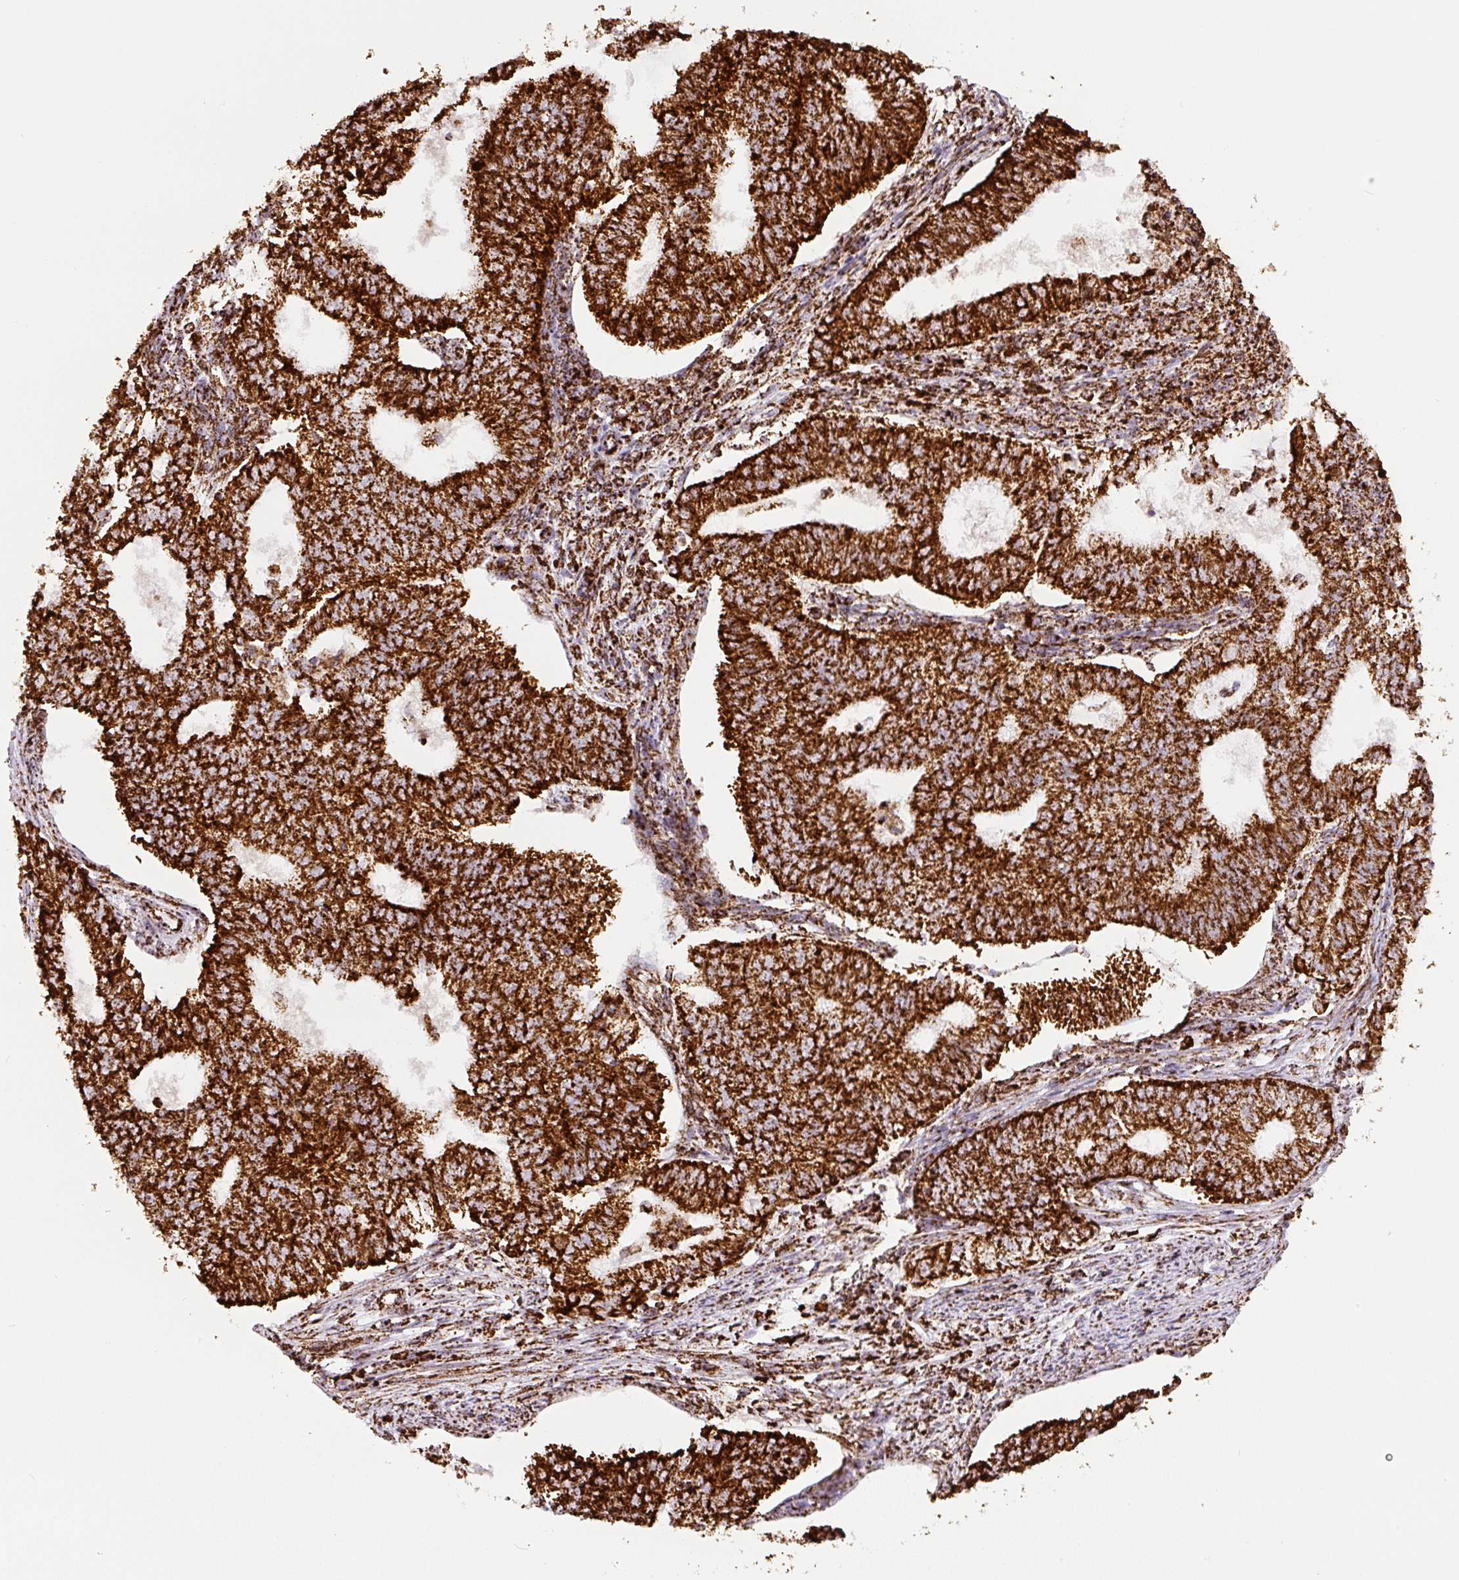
{"staining": {"intensity": "strong", "quantity": ">75%", "location": "cytoplasmic/membranous"}, "tissue": "endometrial cancer", "cell_type": "Tumor cells", "image_type": "cancer", "snomed": [{"axis": "morphology", "description": "Adenocarcinoma, NOS"}, {"axis": "topography", "description": "Endometrium"}], "caption": "Immunohistochemical staining of endometrial cancer displays high levels of strong cytoplasmic/membranous protein staining in about >75% of tumor cells.", "gene": "ATP5F1A", "patient": {"sex": "female", "age": 62}}